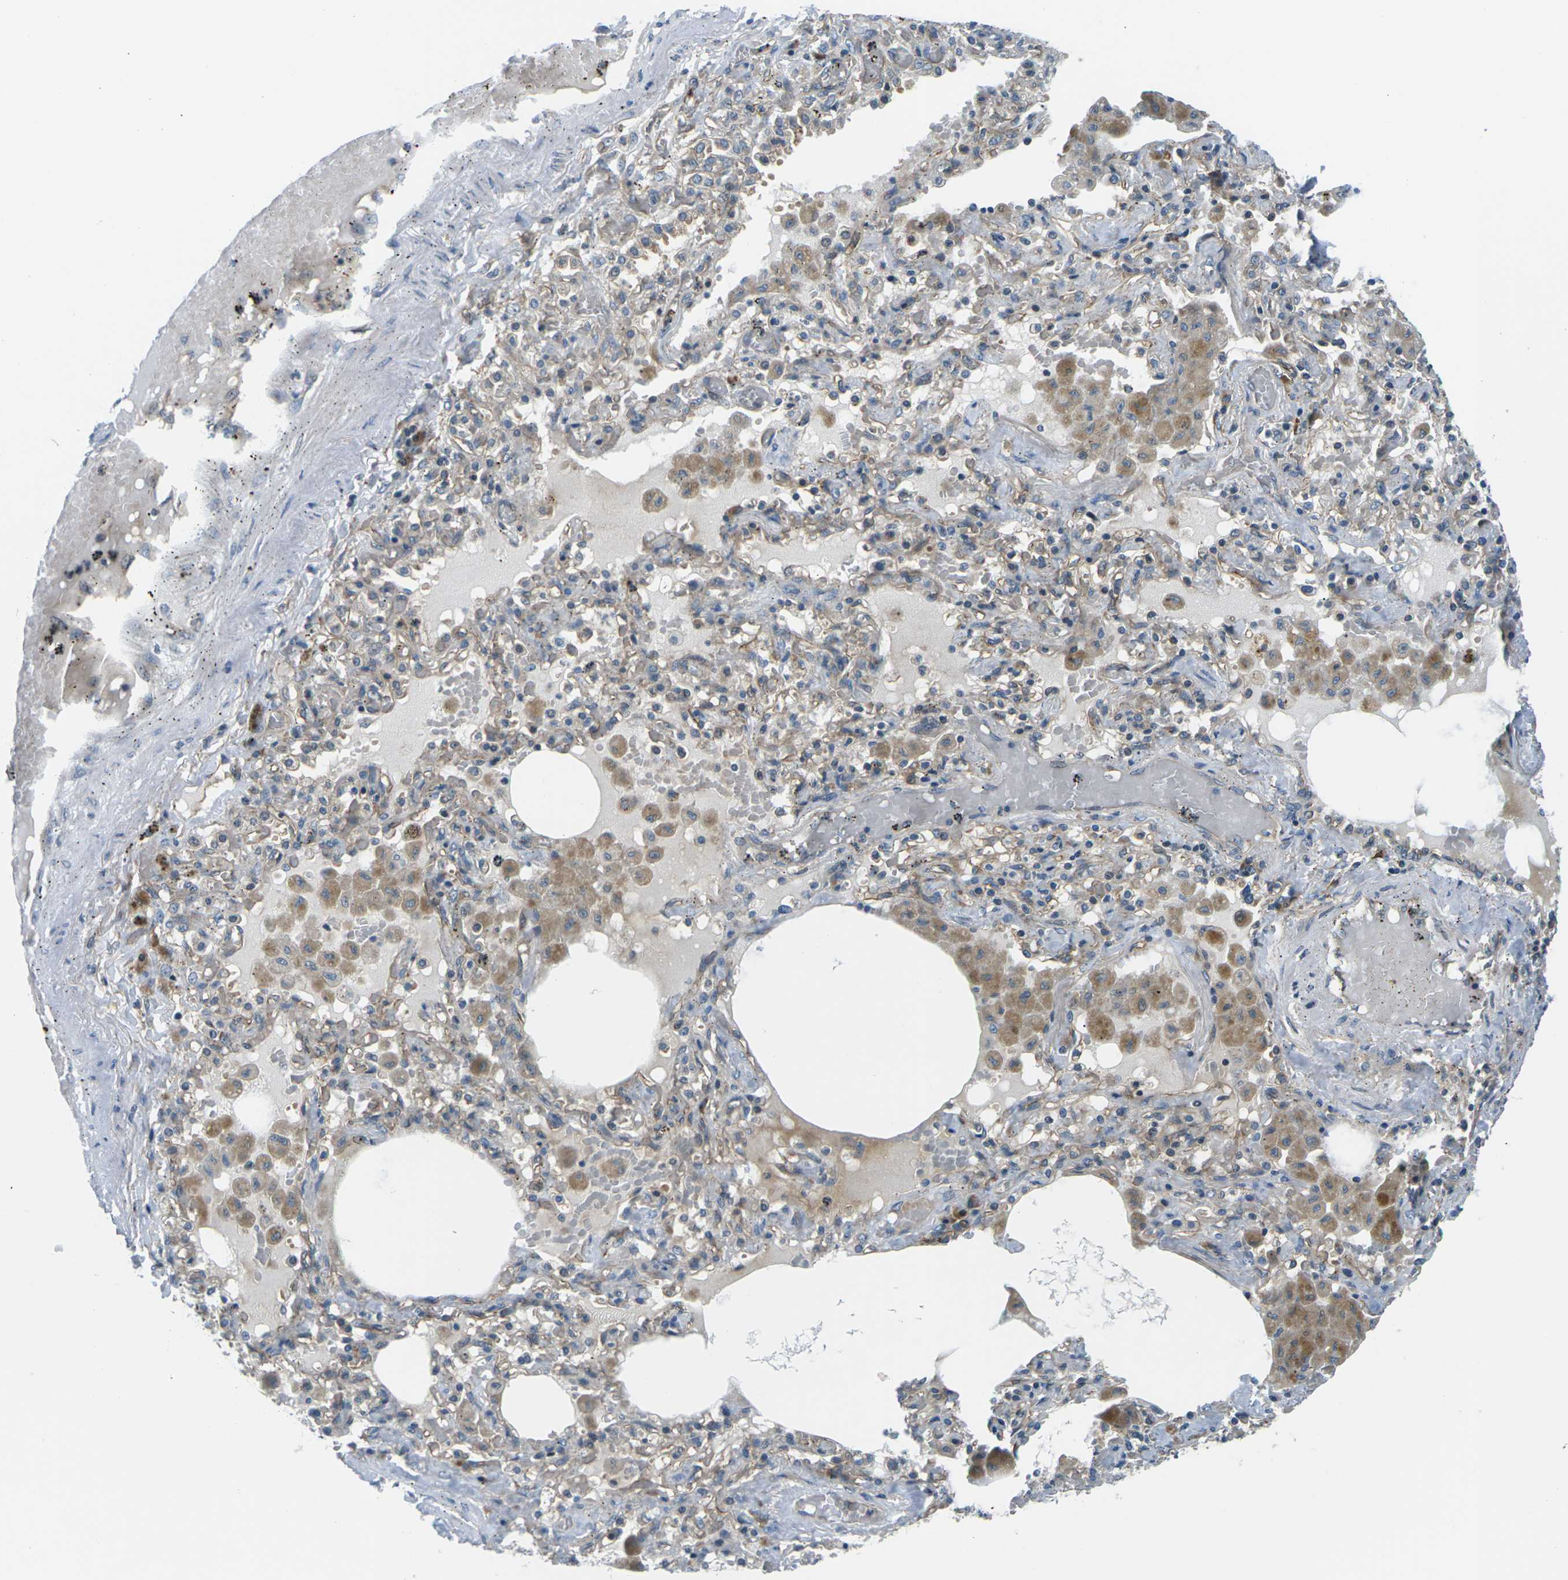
{"staining": {"intensity": "weak", "quantity": "<25%", "location": "cytoplasmic/membranous"}, "tissue": "lung cancer", "cell_type": "Tumor cells", "image_type": "cancer", "snomed": [{"axis": "morphology", "description": "Squamous cell carcinoma, NOS"}, {"axis": "topography", "description": "Lung"}], "caption": "Immunohistochemical staining of lung cancer shows no significant expression in tumor cells.", "gene": "SLC13A3", "patient": {"sex": "female", "age": 47}}